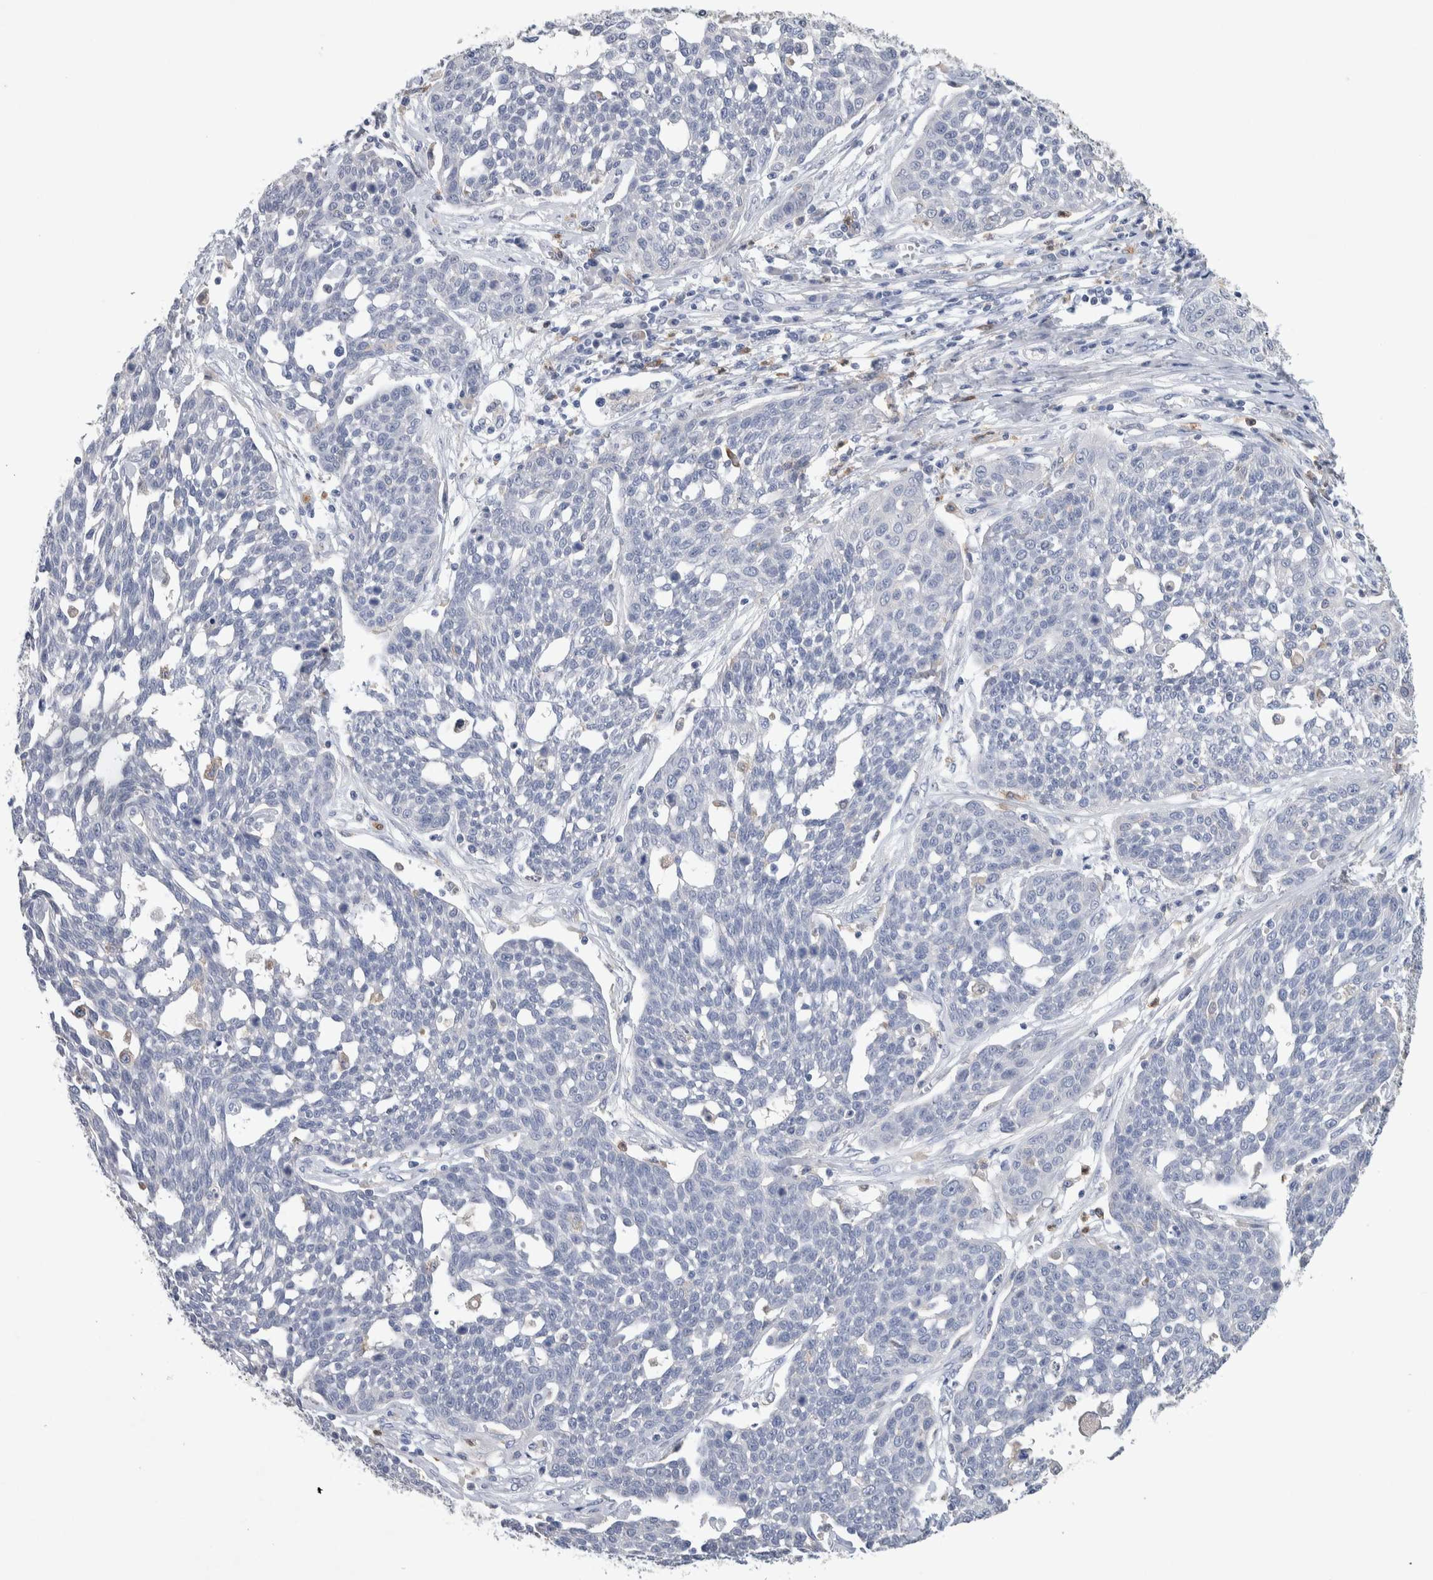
{"staining": {"intensity": "negative", "quantity": "none", "location": "none"}, "tissue": "cervical cancer", "cell_type": "Tumor cells", "image_type": "cancer", "snomed": [{"axis": "morphology", "description": "Squamous cell carcinoma, NOS"}, {"axis": "topography", "description": "Cervix"}], "caption": "Immunohistochemical staining of human cervical cancer (squamous cell carcinoma) reveals no significant positivity in tumor cells.", "gene": "NCF2", "patient": {"sex": "female", "age": 34}}